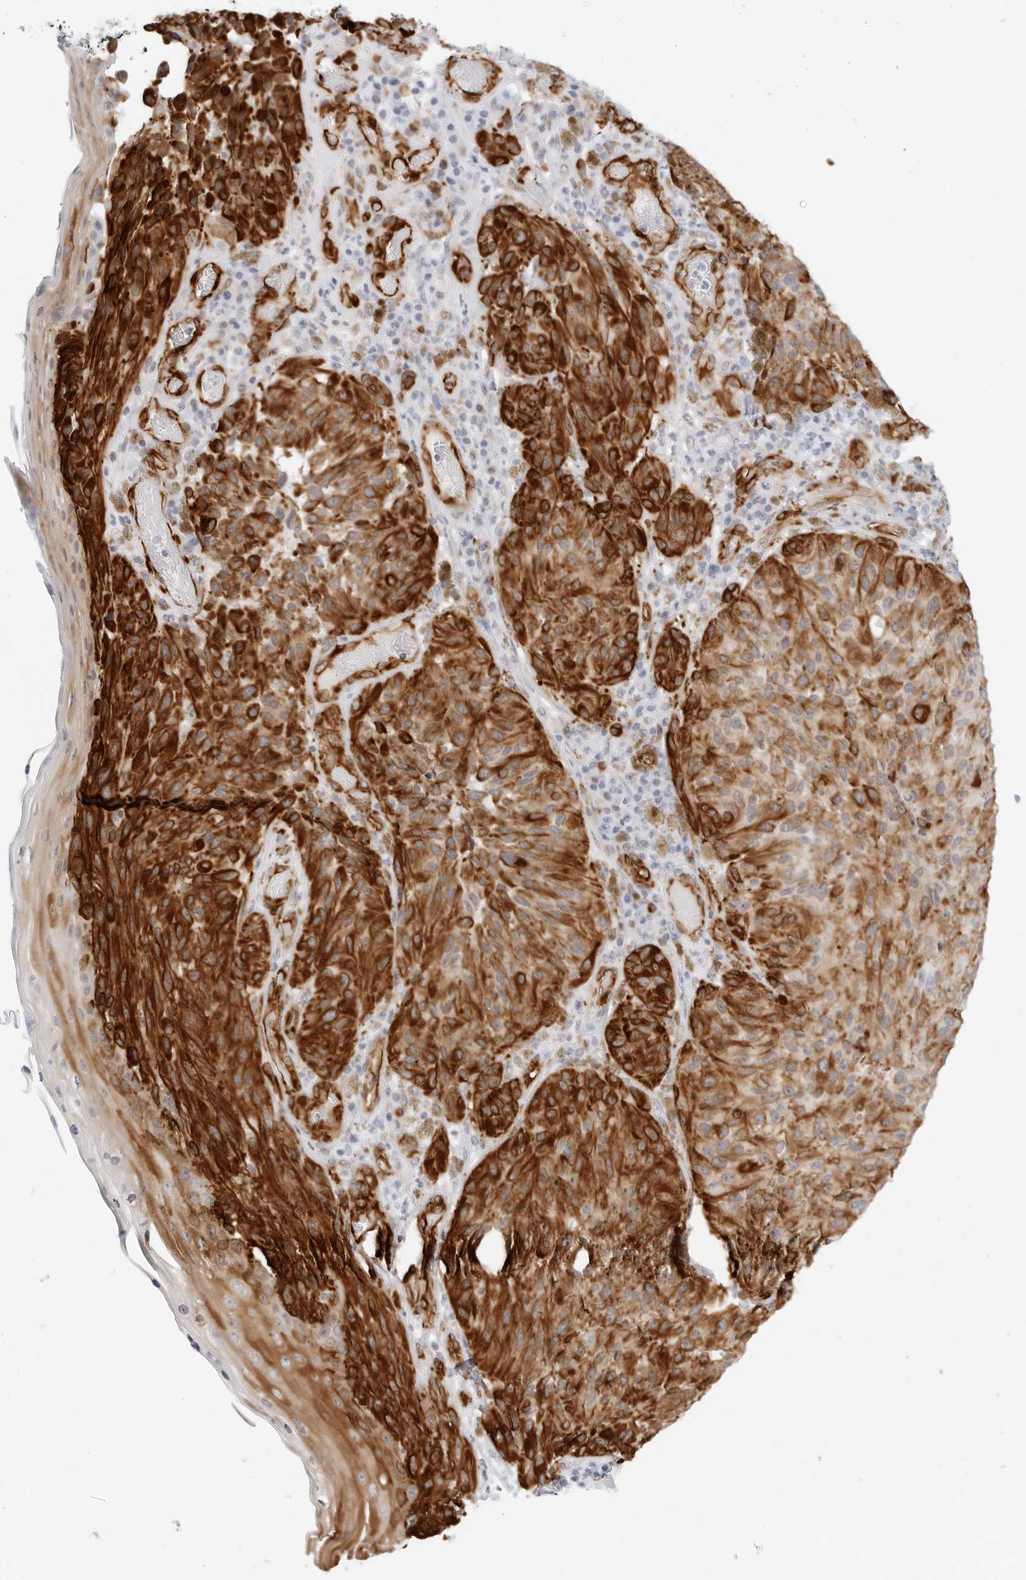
{"staining": {"intensity": "strong", "quantity": ">75%", "location": "cytoplasmic/membranous"}, "tissue": "melanoma", "cell_type": "Tumor cells", "image_type": "cancer", "snomed": [{"axis": "morphology", "description": "Malignant melanoma, NOS"}, {"axis": "topography", "description": "Skin"}], "caption": "A high amount of strong cytoplasmic/membranous staining is identified in about >75% of tumor cells in melanoma tissue.", "gene": "NES", "patient": {"sex": "female", "age": 73}}